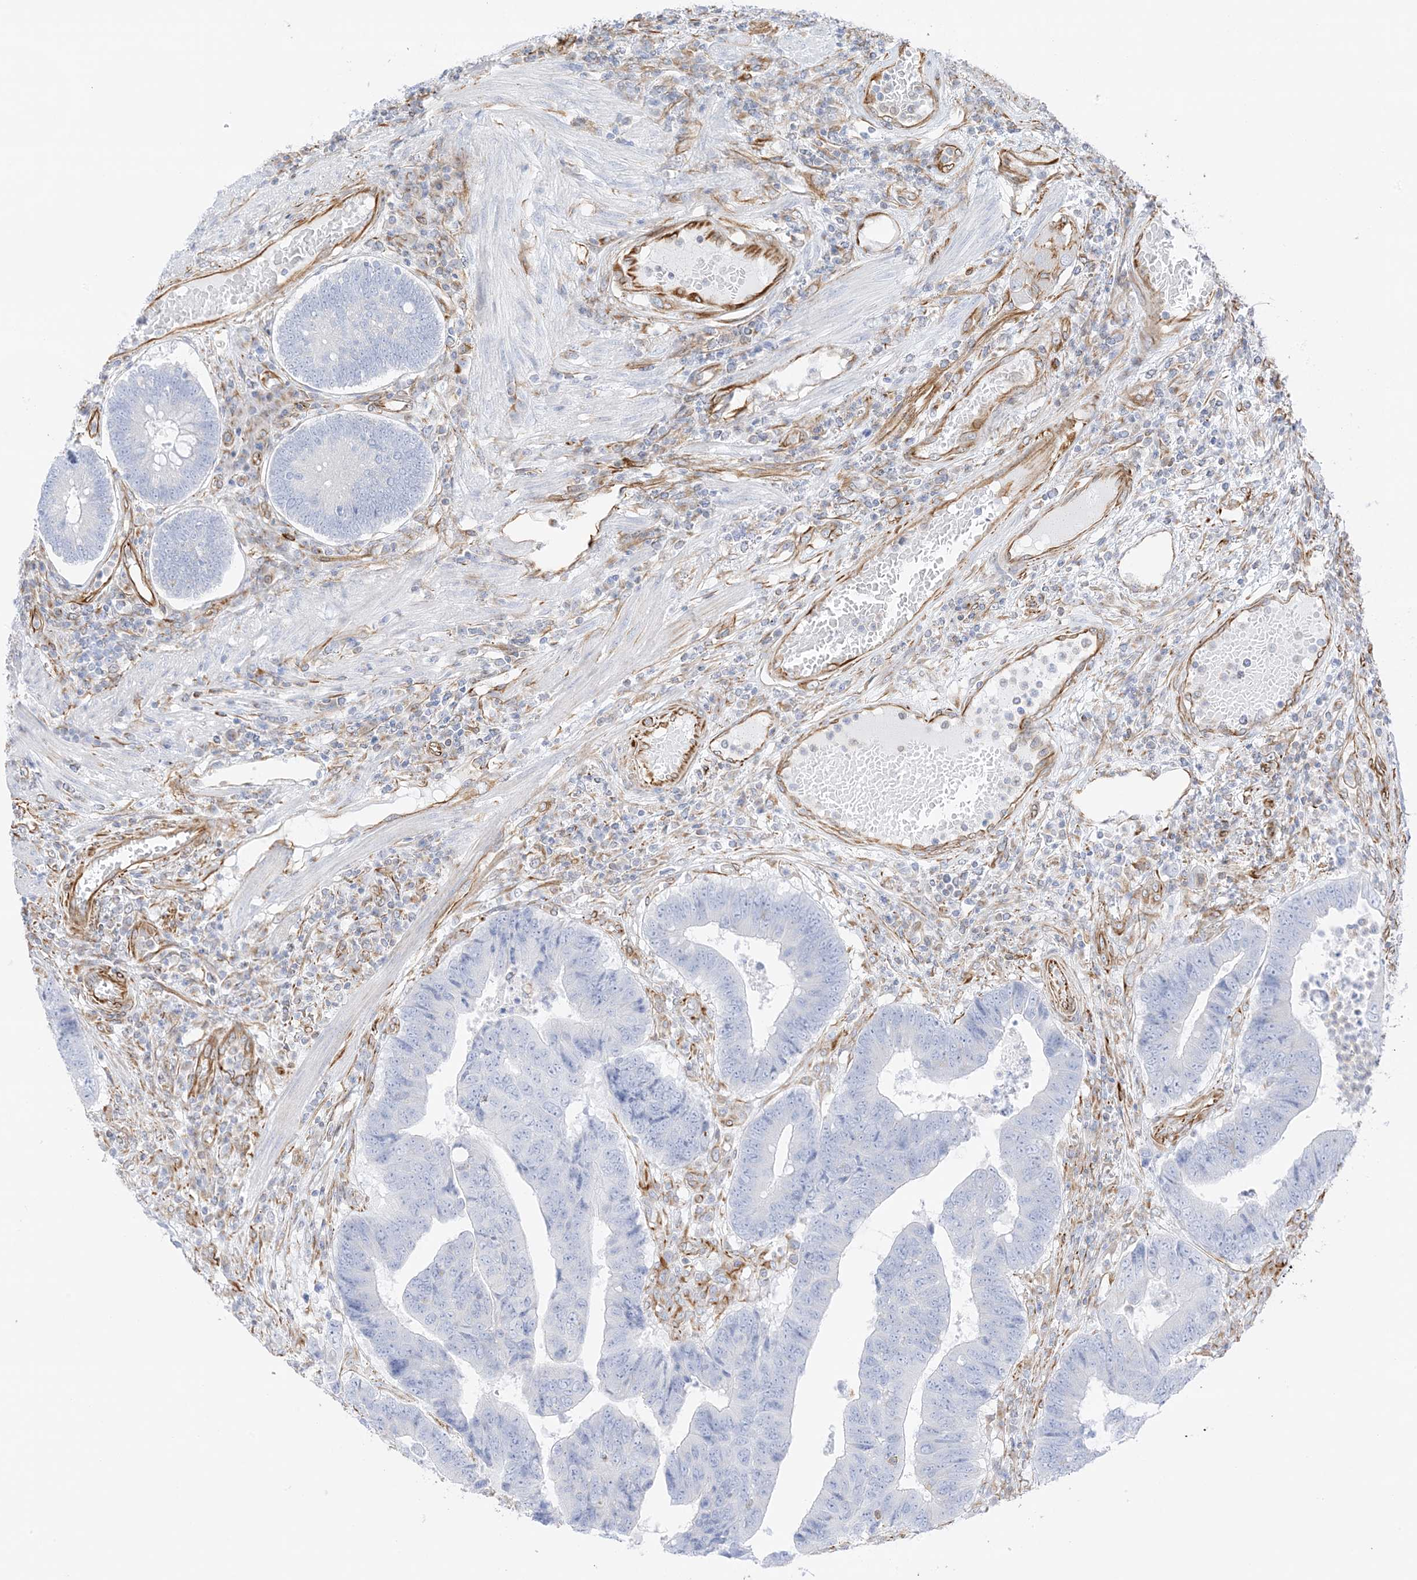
{"staining": {"intensity": "negative", "quantity": "none", "location": "none"}, "tissue": "colorectal cancer", "cell_type": "Tumor cells", "image_type": "cancer", "snomed": [{"axis": "morphology", "description": "Adenocarcinoma, NOS"}, {"axis": "topography", "description": "Rectum"}], "caption": "Colorectal adenocarcinoma was stained to show a protein in brown. There is no significant staining in tumor cells.", "gene": "PID1", "patient": {"sex": "male", "age": 84}}